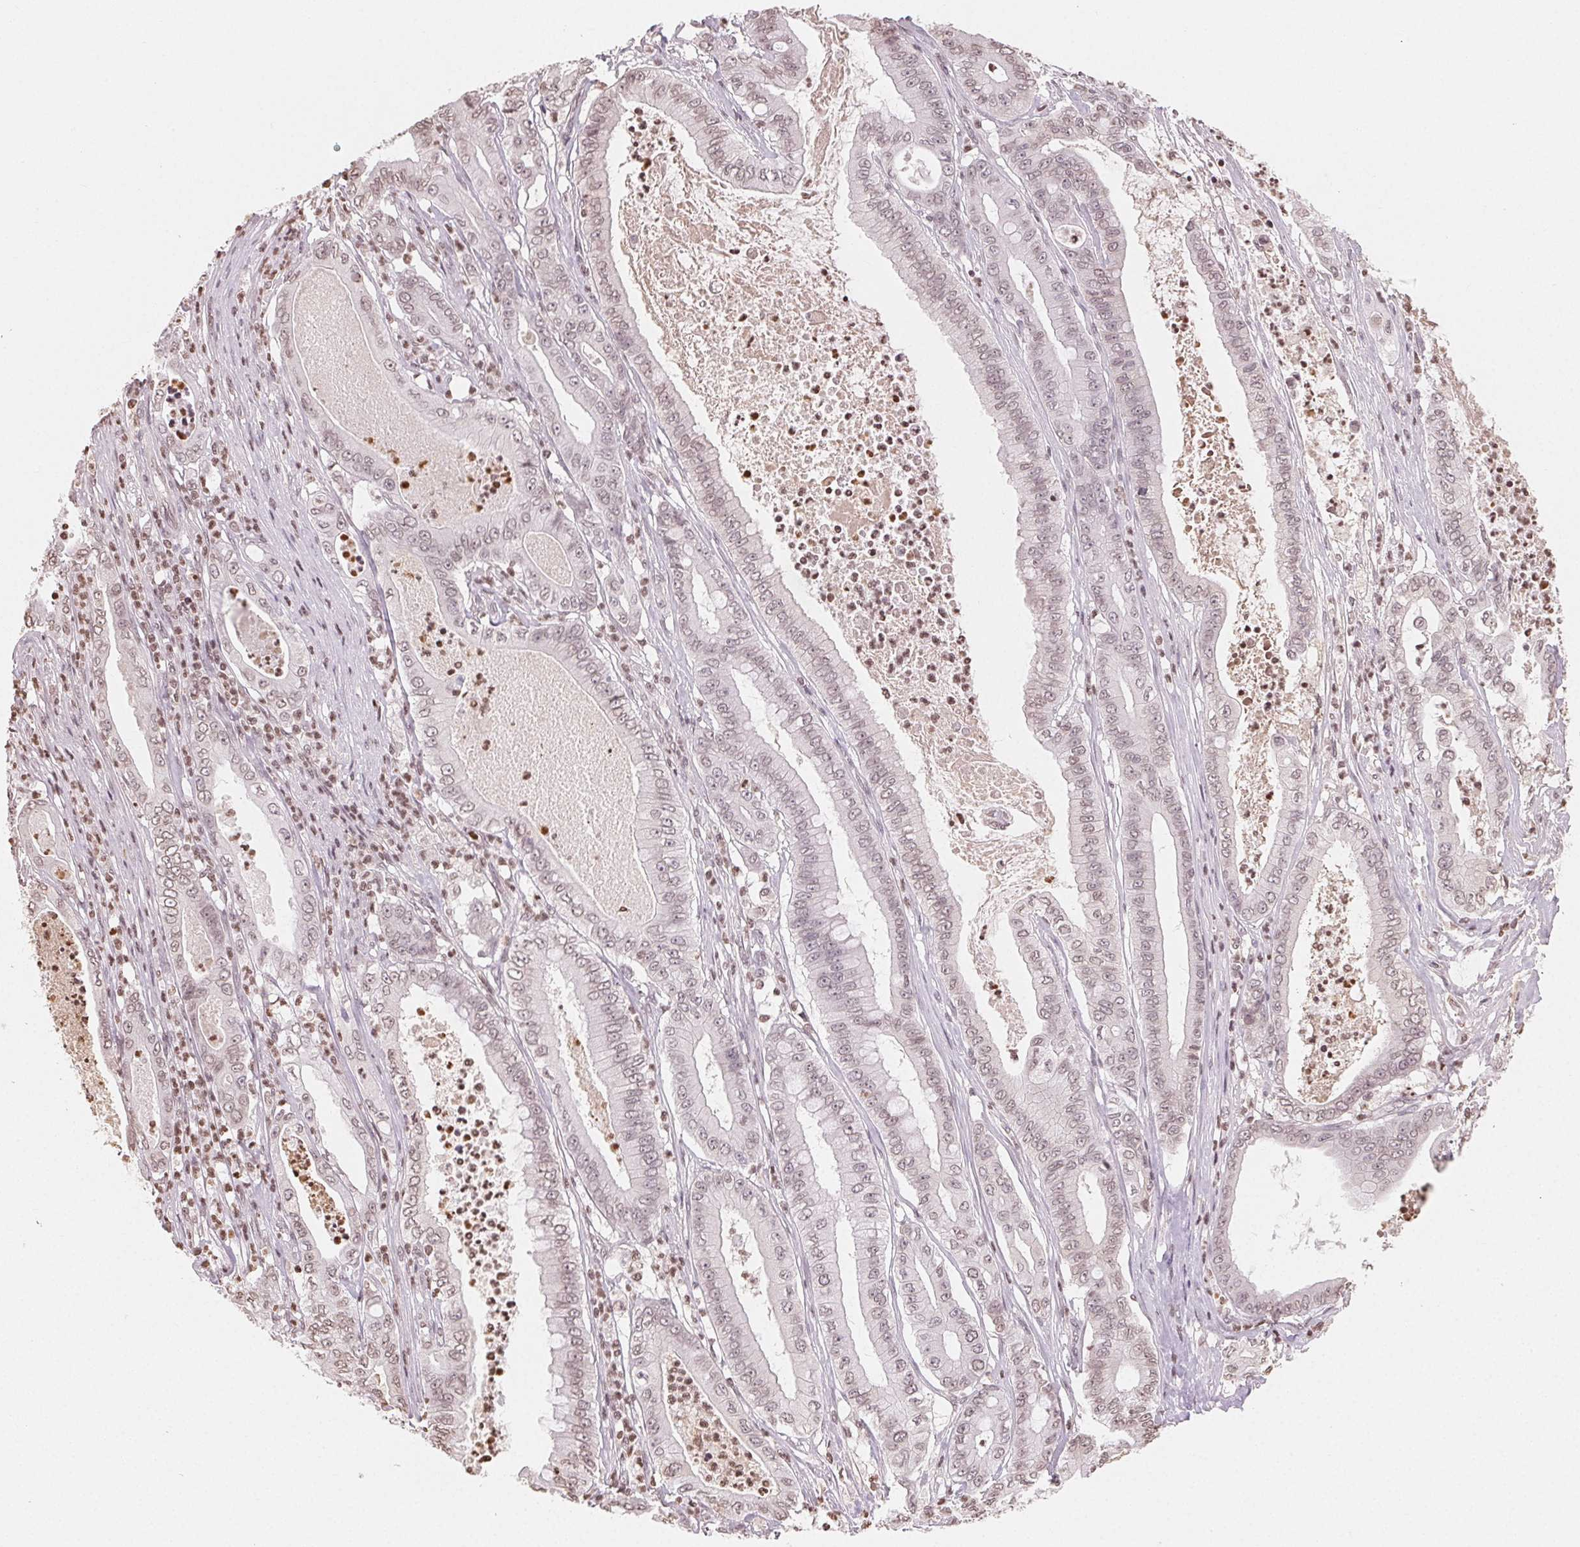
{"staining": {"intensity": "weak", "quantity": "25%-75%", "location": "nuclear"}, "tissue": "pancreatic cancer", "cell_type": "Tumor cells", "image_type": "cancer", "snomed": [{"axis": "morphology", "description": "Adenocarcinoma, NOS"}, {"axis": "topography", "description": "Pancreas"}], "caption": "Immunohistochemical staining of pancreatic cancer (adenocarcinoma) demonstrates low levels of weak nuclear protein staining in approximately 25%-75% of tumor cells.", "gene": "TBP", "patient": {"sex": "male", "age": 71}}